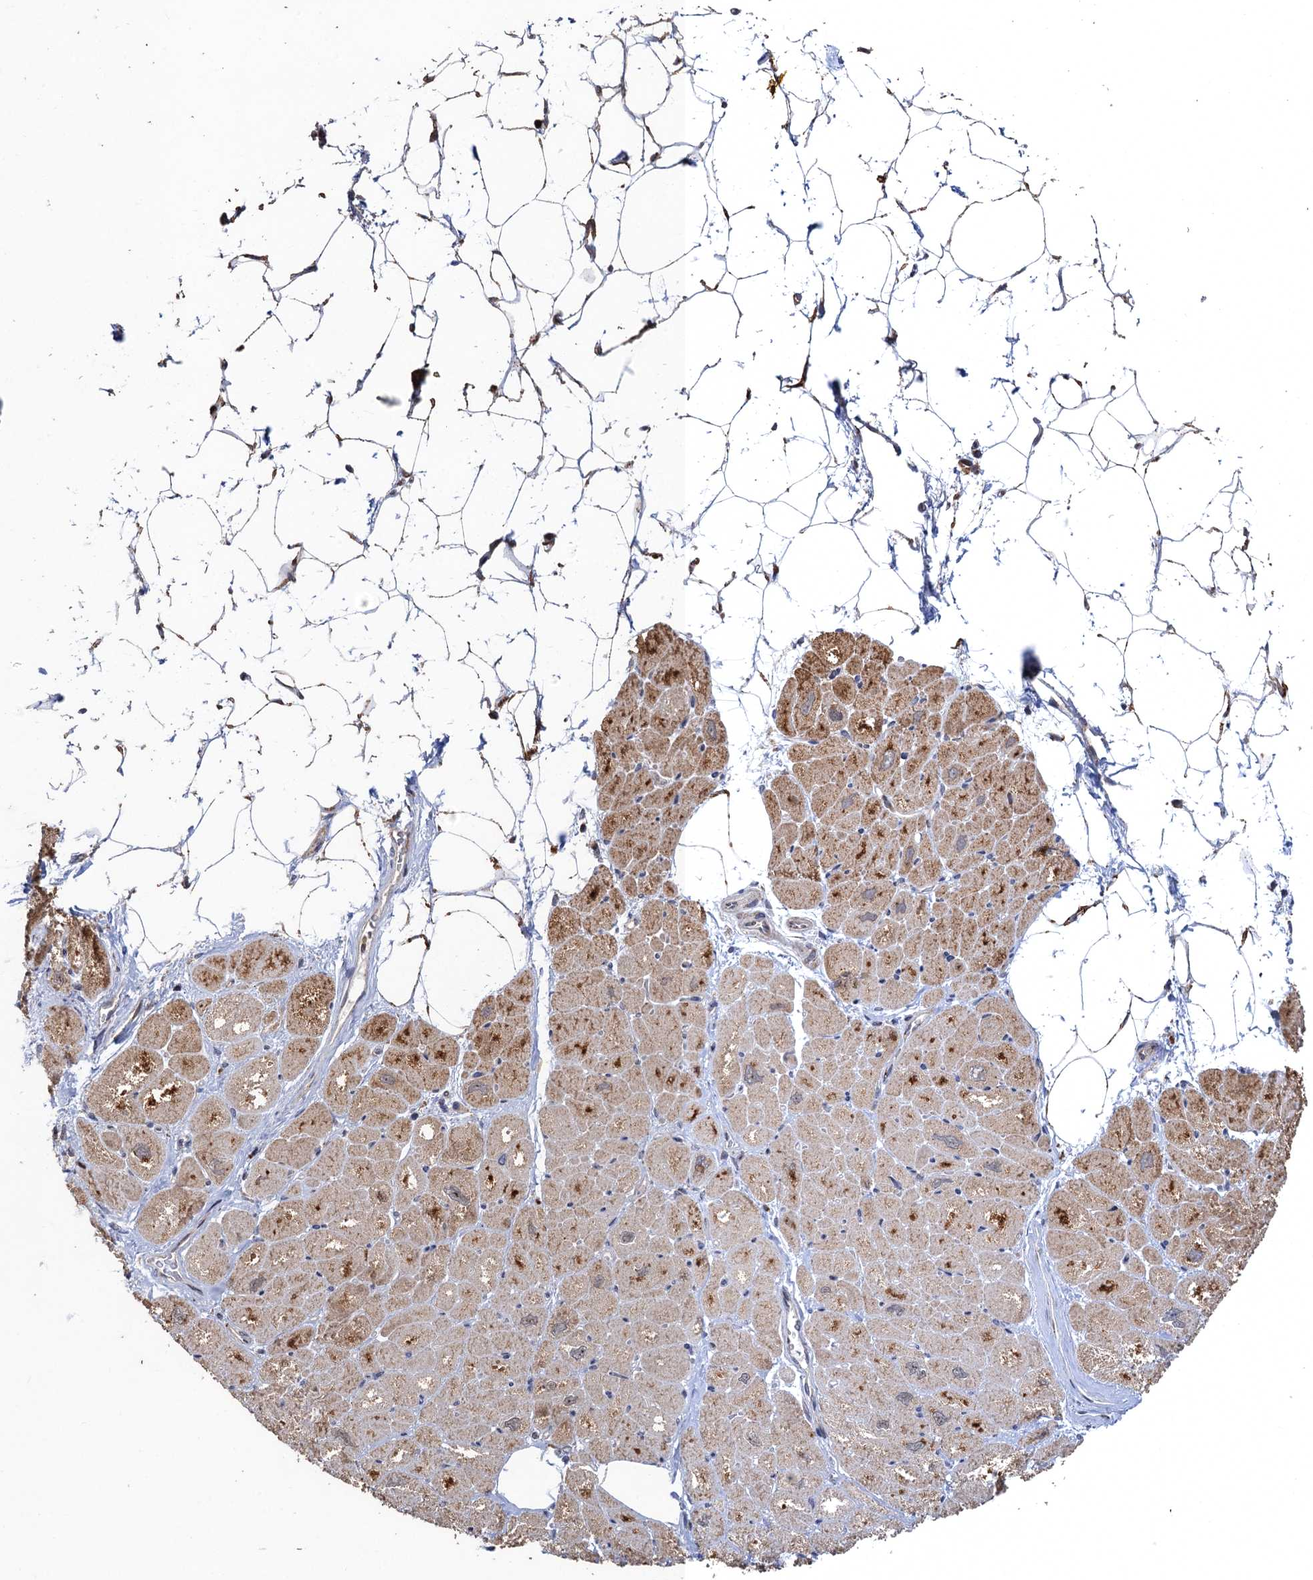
{"staining": {"intensity": "moderate", "quantity": "25%-75%", "location": "cytoplasmic/membranous"}, "tissue": "heart muscle", "cell_type": "Cardiomyocytes", "image_type": "normal", "snomed": [{"axis": "morphology", "description": "Normal tissue, NOS"}, {"axis": "topography", "description": "Heart"}], "caption": "Protein expression by immunohistochemistry (IHC) reveals moderate cytoplasmic/membranous staining in about 25%-75% of cardiomyocytes in unremarkable heart muscle.", "gene": "BMERB1", "patient": {"sex": "male", "age": 50}}